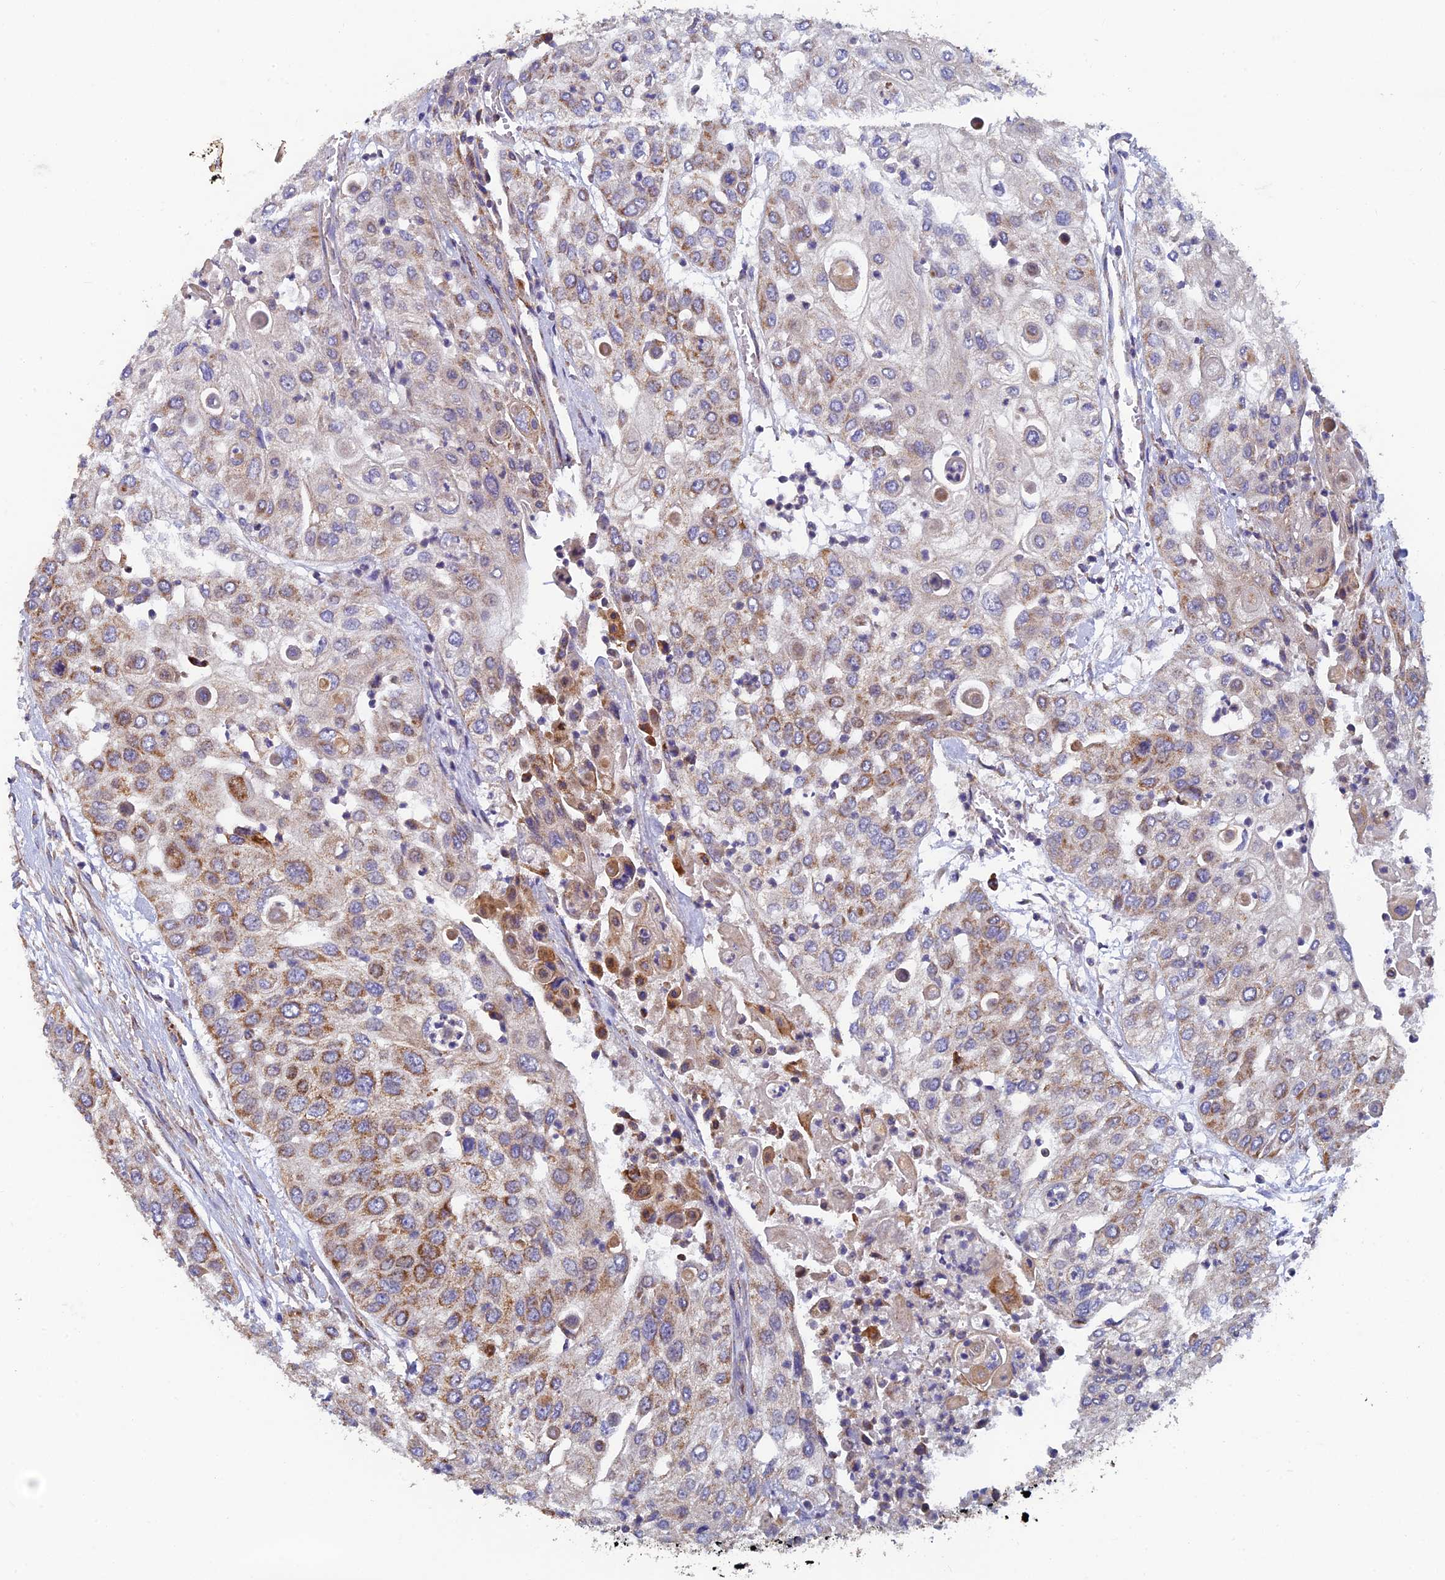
{"staining": {"intensity": "moderate", "quantity": "25%-75%", "location": "cytoplasmic/membranous"}, "tissue": "urothelial cancer", "cell_type": "Tumor cells", "image_type": "cancer", "snomed": [{"axis": "morphology", "description": "Urothelial carcinoma, High grade"}, {"axis": "topography", "description": "Urinary bladder"}], "caption": "IHC (DAB) staining of human high-grade urothelial carcinoma exhibits moderate cytoplasmic/membranous protein staining in approximately 25%-75% of tumor cells. The protein is stained brown, and the nuclei are stained in blue (DAB IHC with brightfield microscopy, high magnification).", "gene": "MRPS9", "patient": {"sex": "female", "age": 79}}